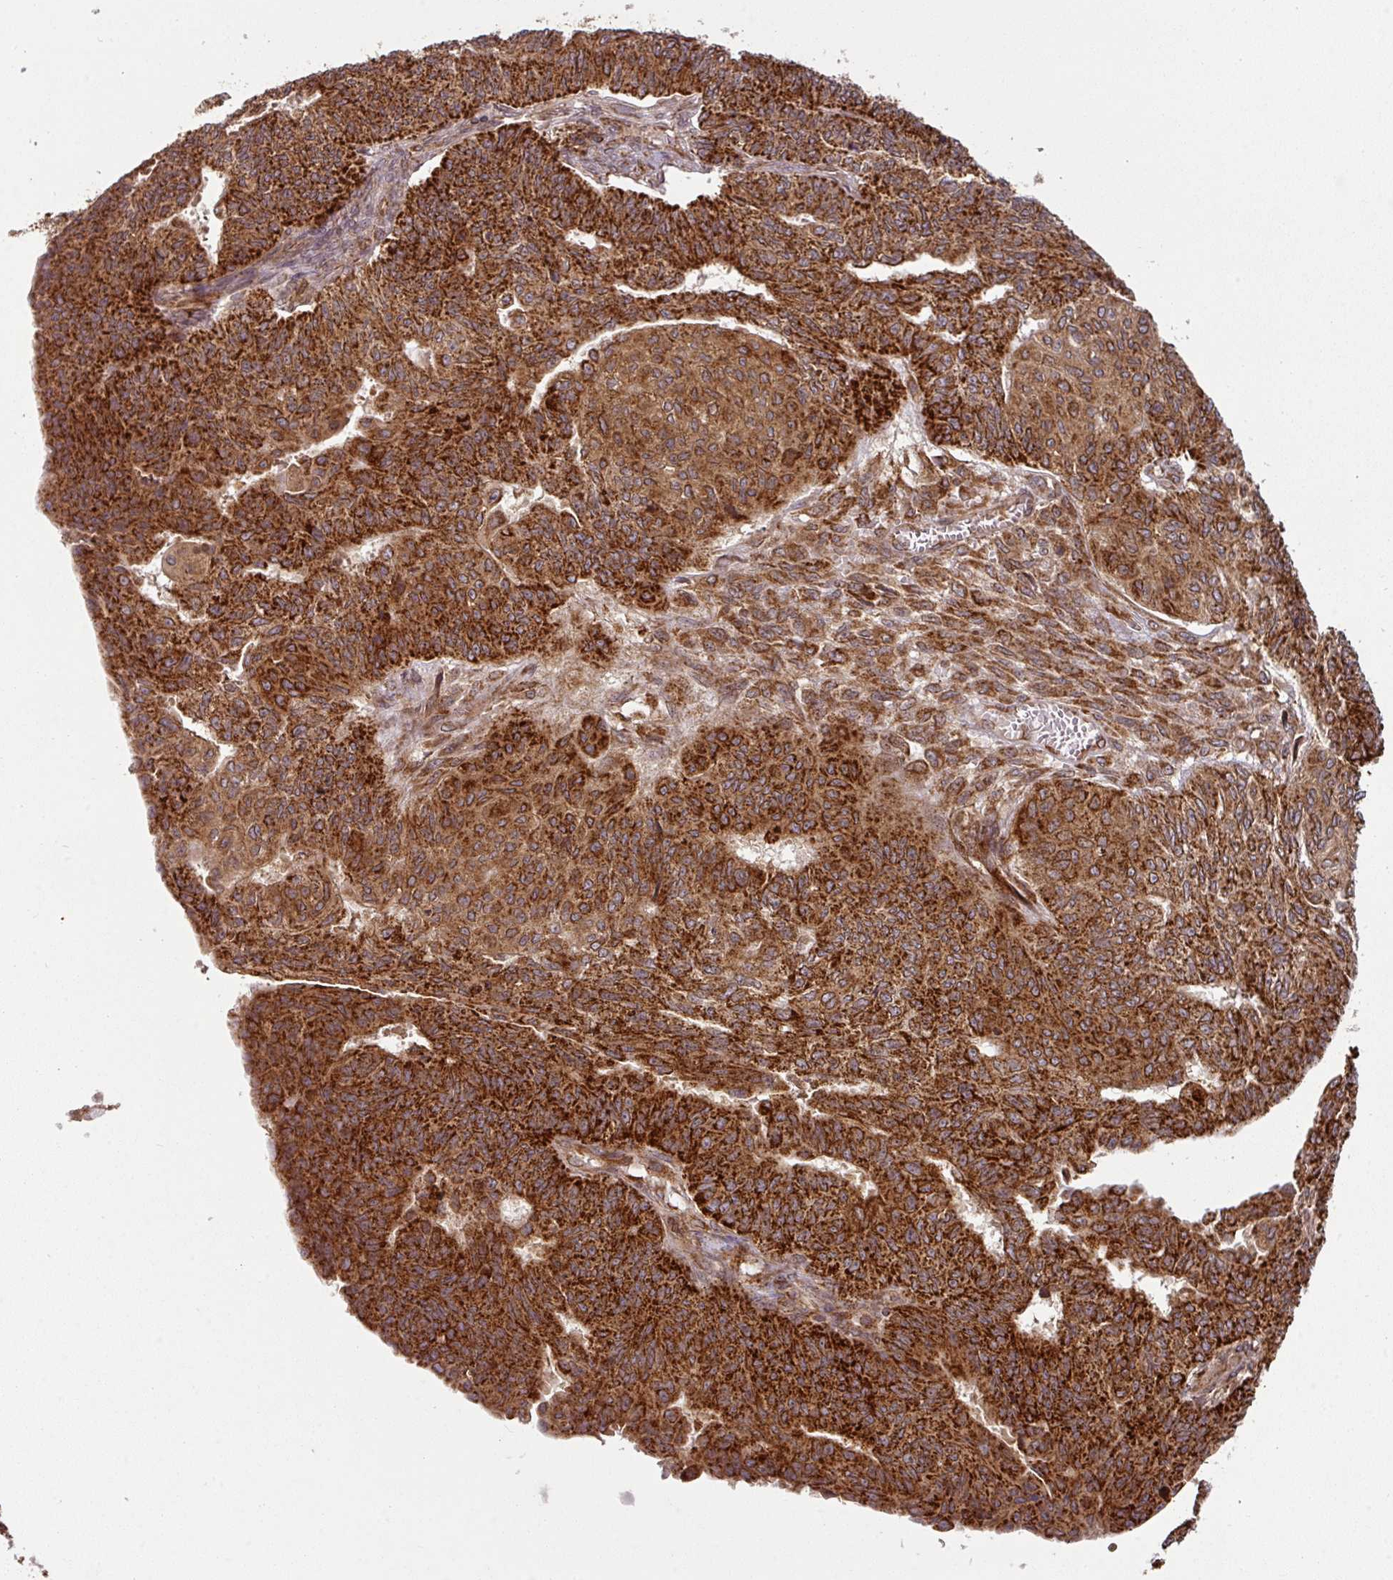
{"staining": {"intensity": "strong", "quantity": ">75%", "location": "cytoplasmic/membranous"}, "tissue": "endometrial cancer", "cell_type": "Tumor cells", "image_type": "cancer", "snomed": [{"axis": "morphology", "description": "Adenocarcinoma, NOS"}, {"axis": "topography", "description": "Endometrium"}], "caption": "The histopathology image reveals staining of endometrial cancer, revealing strong cytoplasmic/membranous protein positivity (brown color) within tumor cells.", "gene": "TRAP1", "patient": {"sex": "female", "age": 32}}